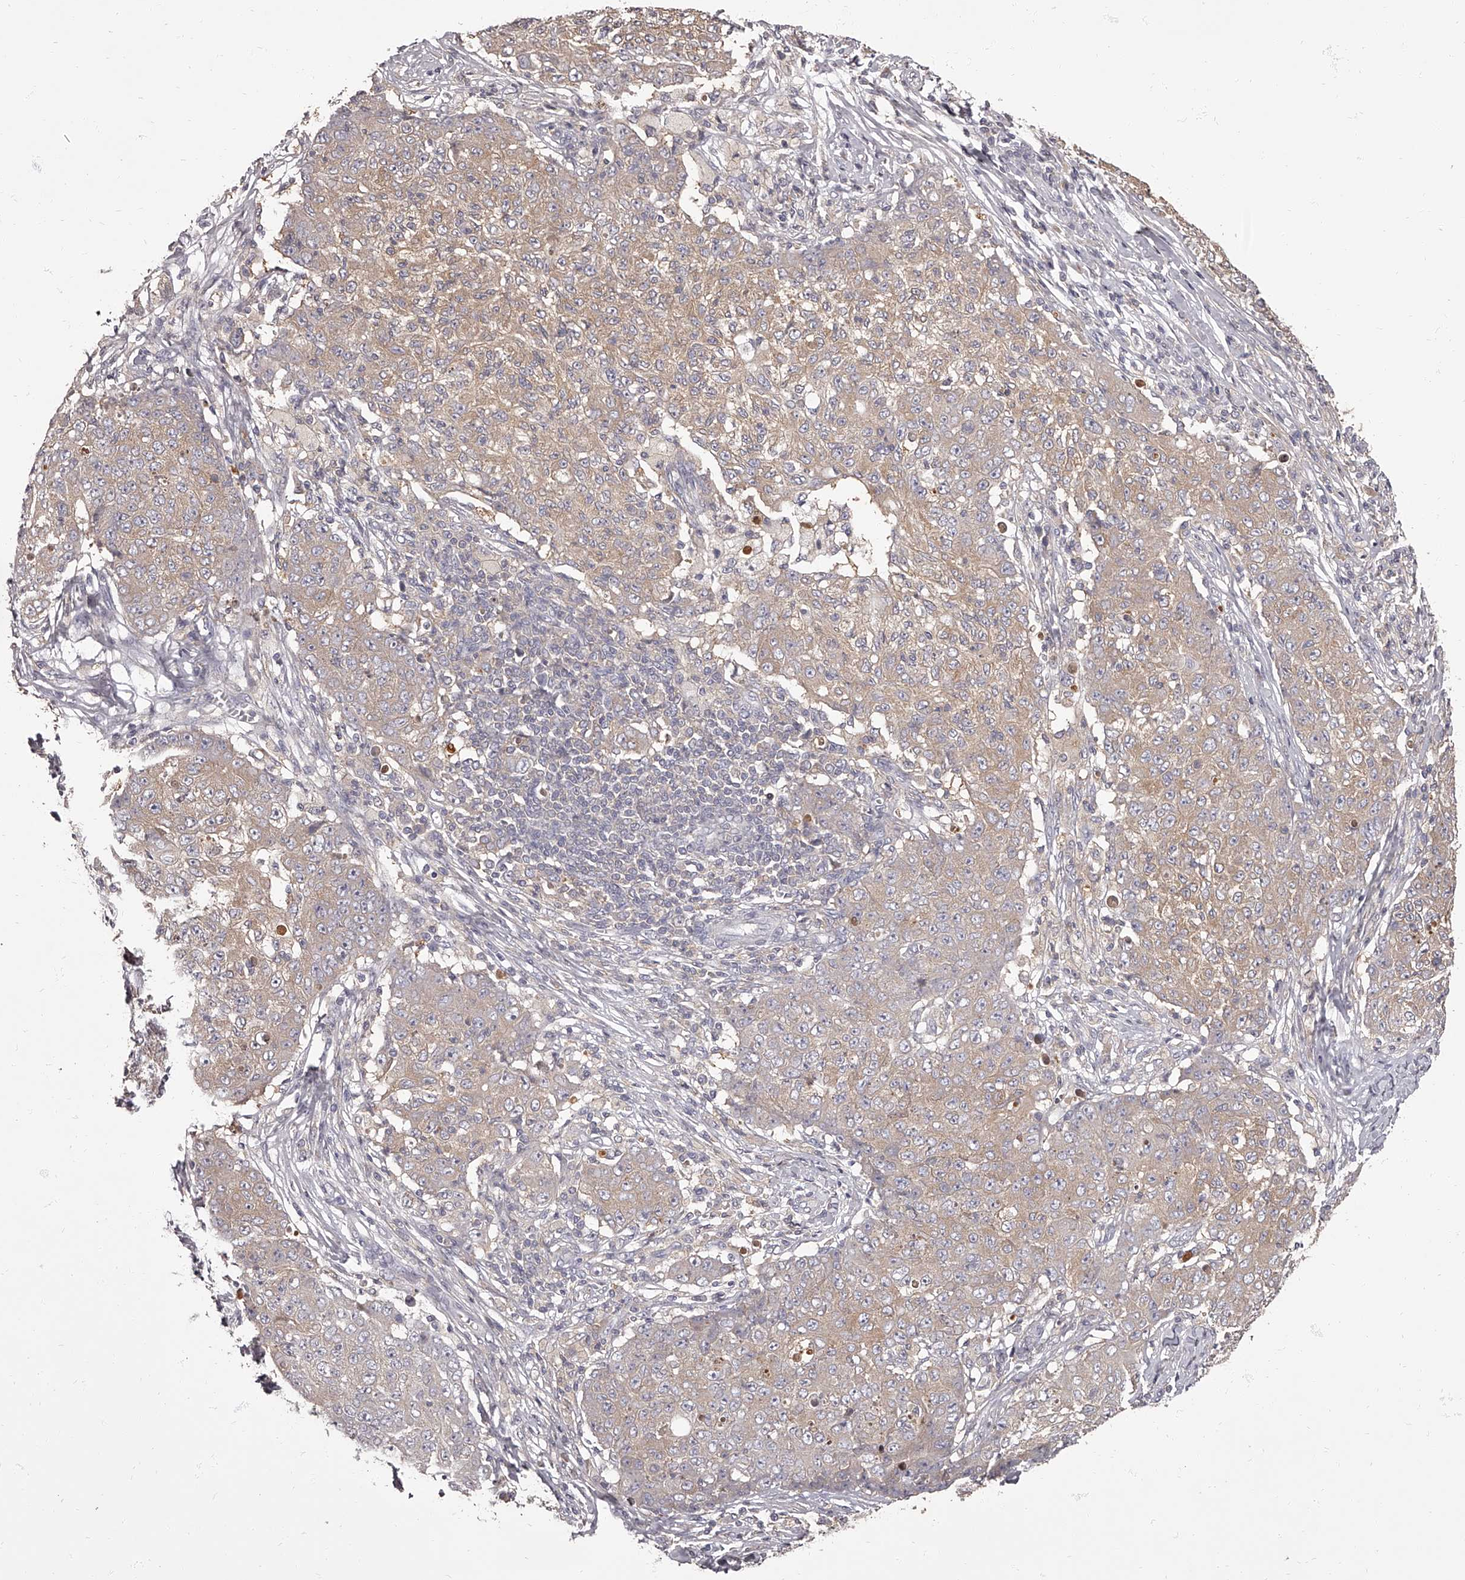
{"staining": {"intensity": "weak", "quantity": "25%-75%", "location": "cytoplasmic/membranous"}, "tissue": "ovarian cancer", "cell_type": "Tumor cells", "image_type": "cancer", "snomed": [{"axis": "morphology", "description": "Carcinoma, endometroid"}, {"axis": "topography", "description": "Ovary"}], "caption": "This histopathology image reveals immunohistochemistry (IHC) staining of human ovarian cancer (endometroid carcinoma), with low weak cytoplasmic/membranous expression in about 25%-75% of tumor cells.", "gene": "APEH", "patient": {"sex": "female", "age": 42}}